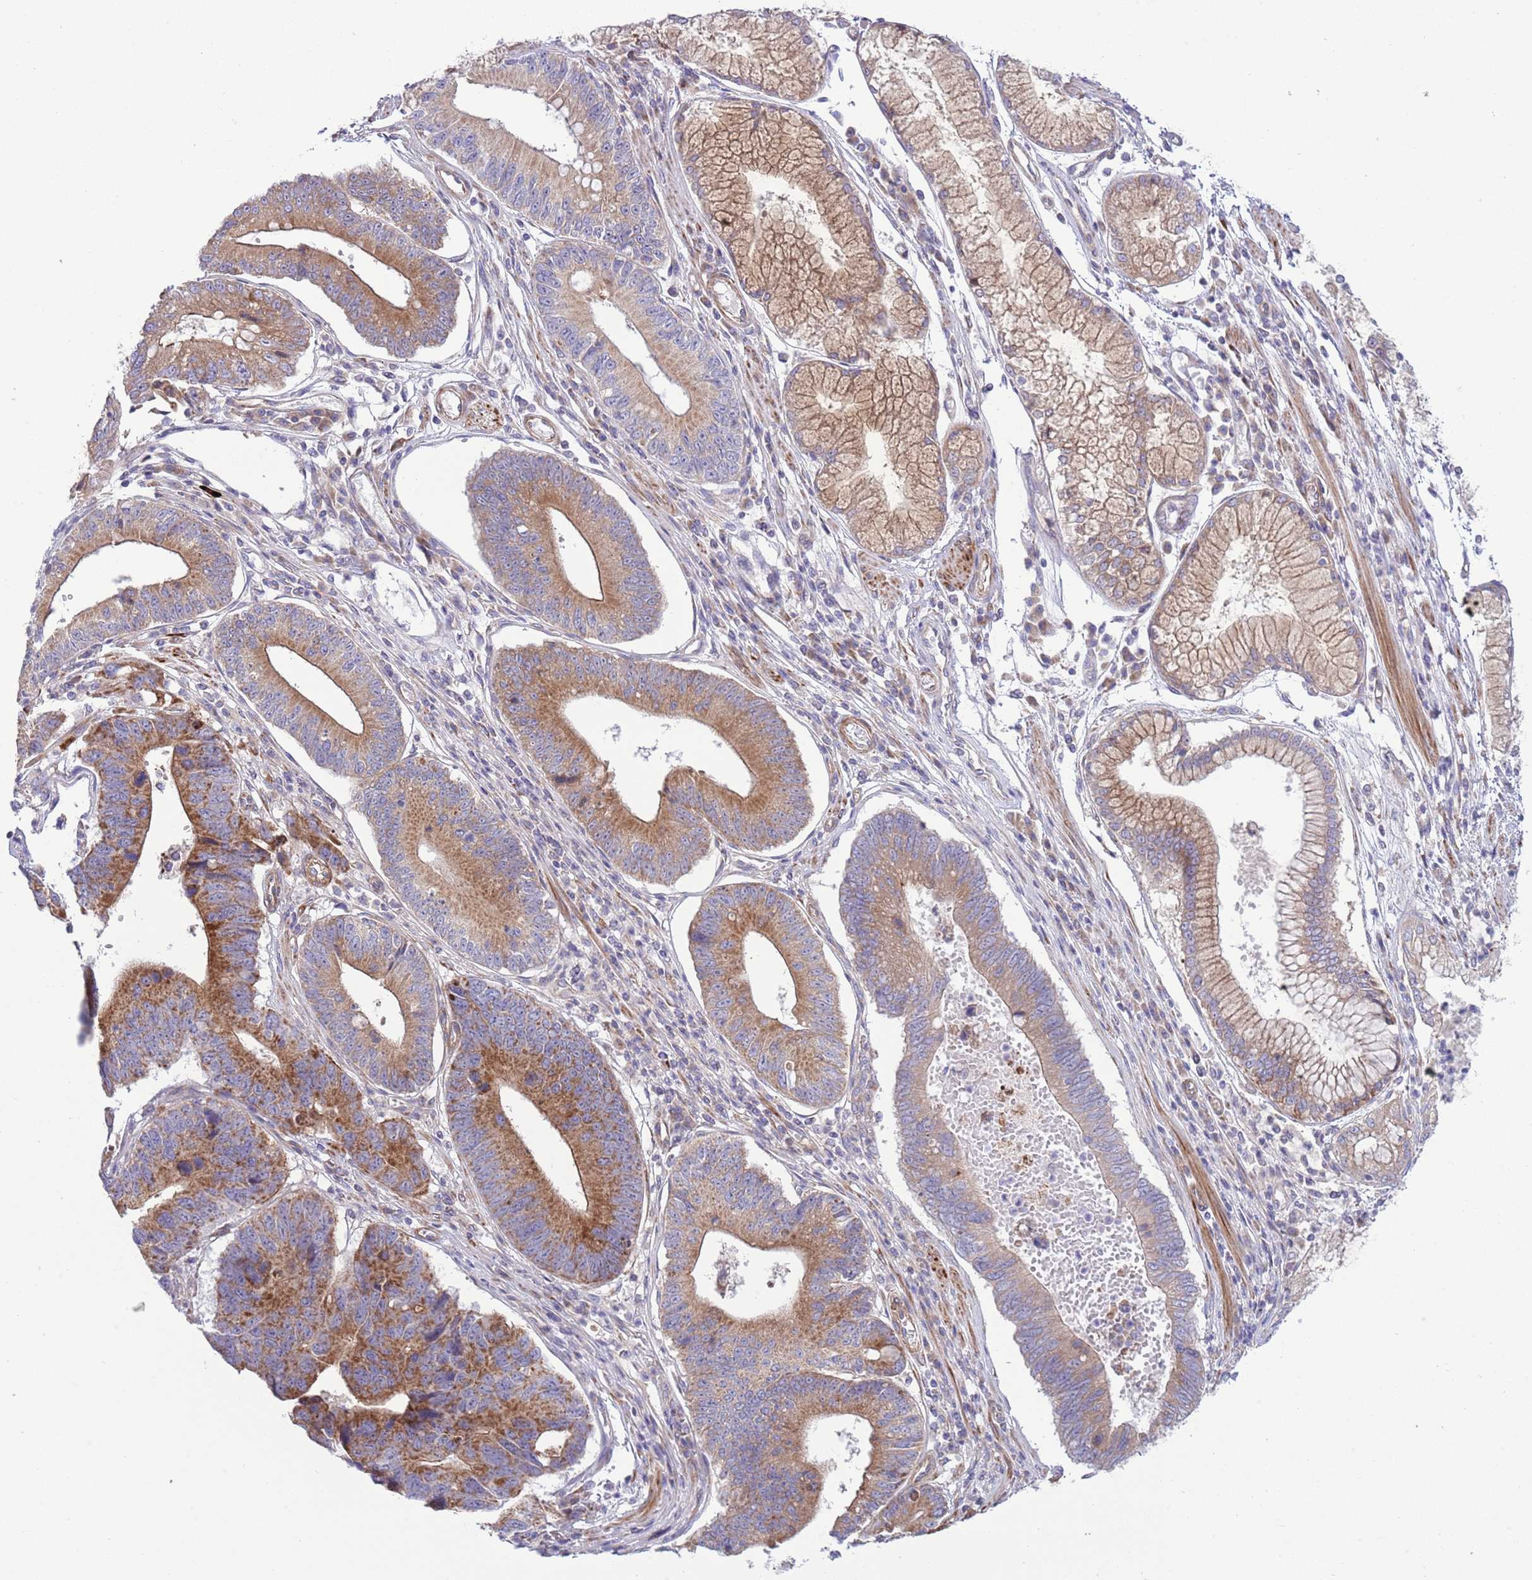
{"staining": {"intensity": "moderate", "quantity": ">75%", "location": "cytoplasmic/membranous"}, "tissue": "stomach cancer", "cell_type": "Tumor cells", "image_type": "cancer", "snomed": [{"axis": "morphology", "description": "Adenocarcinoma, NOS"}, {"axis": "topography", "description": "Stomach"}], "caption": "A brown stain shows moderate cytoplasmic/membranous expression of a protein in stomach cancer (adenocarcinoma) tumor cells.", "gene": "TOMM5", "patient": {"sex": "male", "age": 59}}